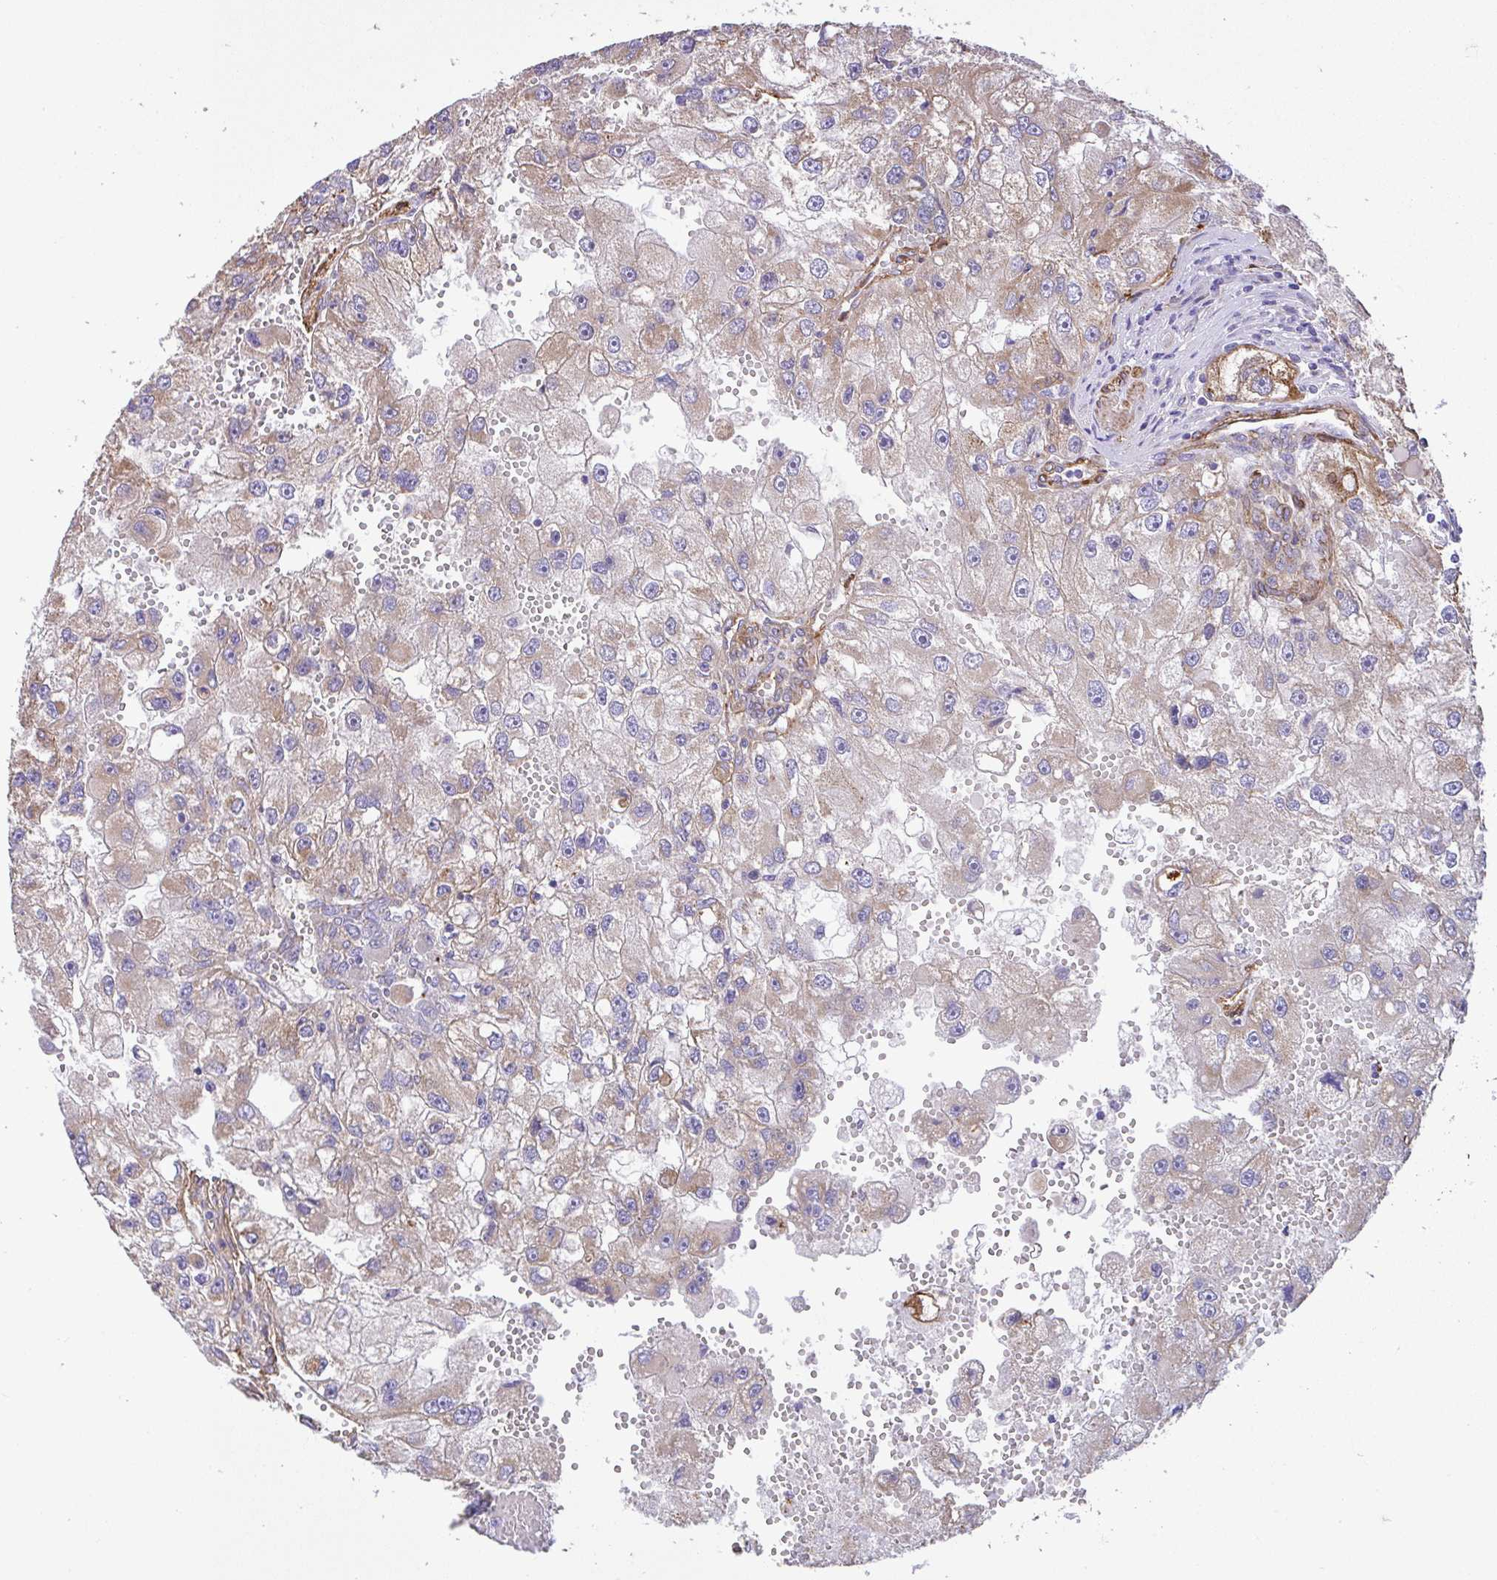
{"staining": {"intensity": "moderate", "quantity": "25%-75%", "location": "cytoplasmic/membranous"}, "tissue": "renal cancer", "cell_type": "Tumor cells", "image_type": "cancer", "snomed": [{"axis": "morphology", "description": "Adenocarcinoma, NOS"}, {"axis": "topography", "description": "Kidney"}], "caption": "Brown immunohistochemical staining in human renal cancer demonstrates moderate cytoplasmic/membranous positivity in approximately 25%-75% of tumor cells.", "gene": "PTPRK", "patient": {"sex": "male", "age": 63}}